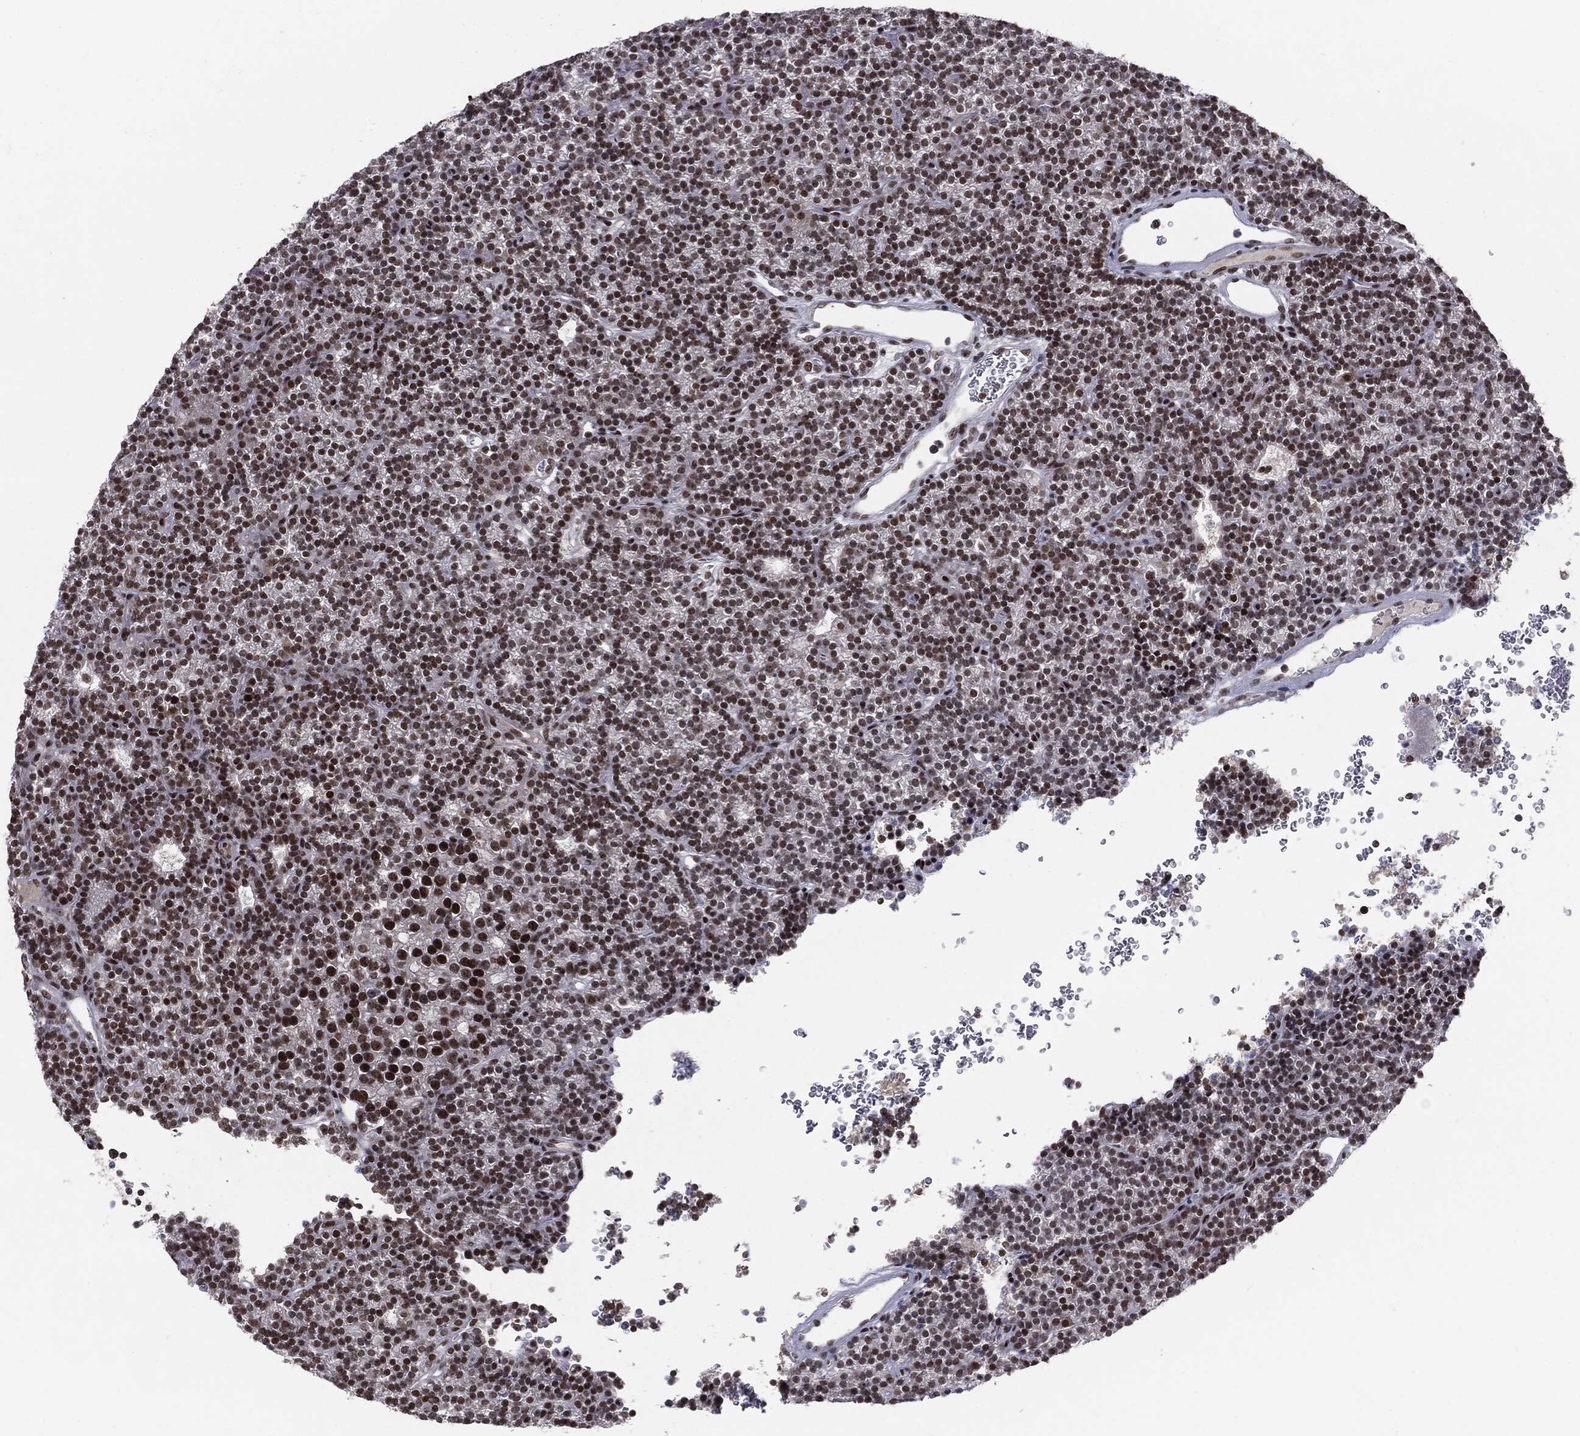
{"staining": {"intensity": "moderate", "quantity": ">75%", "location": "nuclear"}, "tissue": "parathyroid gland", "cell_type": "Glandular cells", "image_type": "normal", "snomed": [{"axis": "morphology", "description": "Normal tissue, NOS"}, {"axis": "topography", "description": "Parathyroid gland"}], "caption": "A brown stain labels moderate nuclear positivity of a protein in glandular cells of unremarkable human parathyroid gland. The protein of interest is shown in brown color, while the nuclei are stained blue.", "gene": "MDC1", "patient": {"sex": "female", "age": 42}}